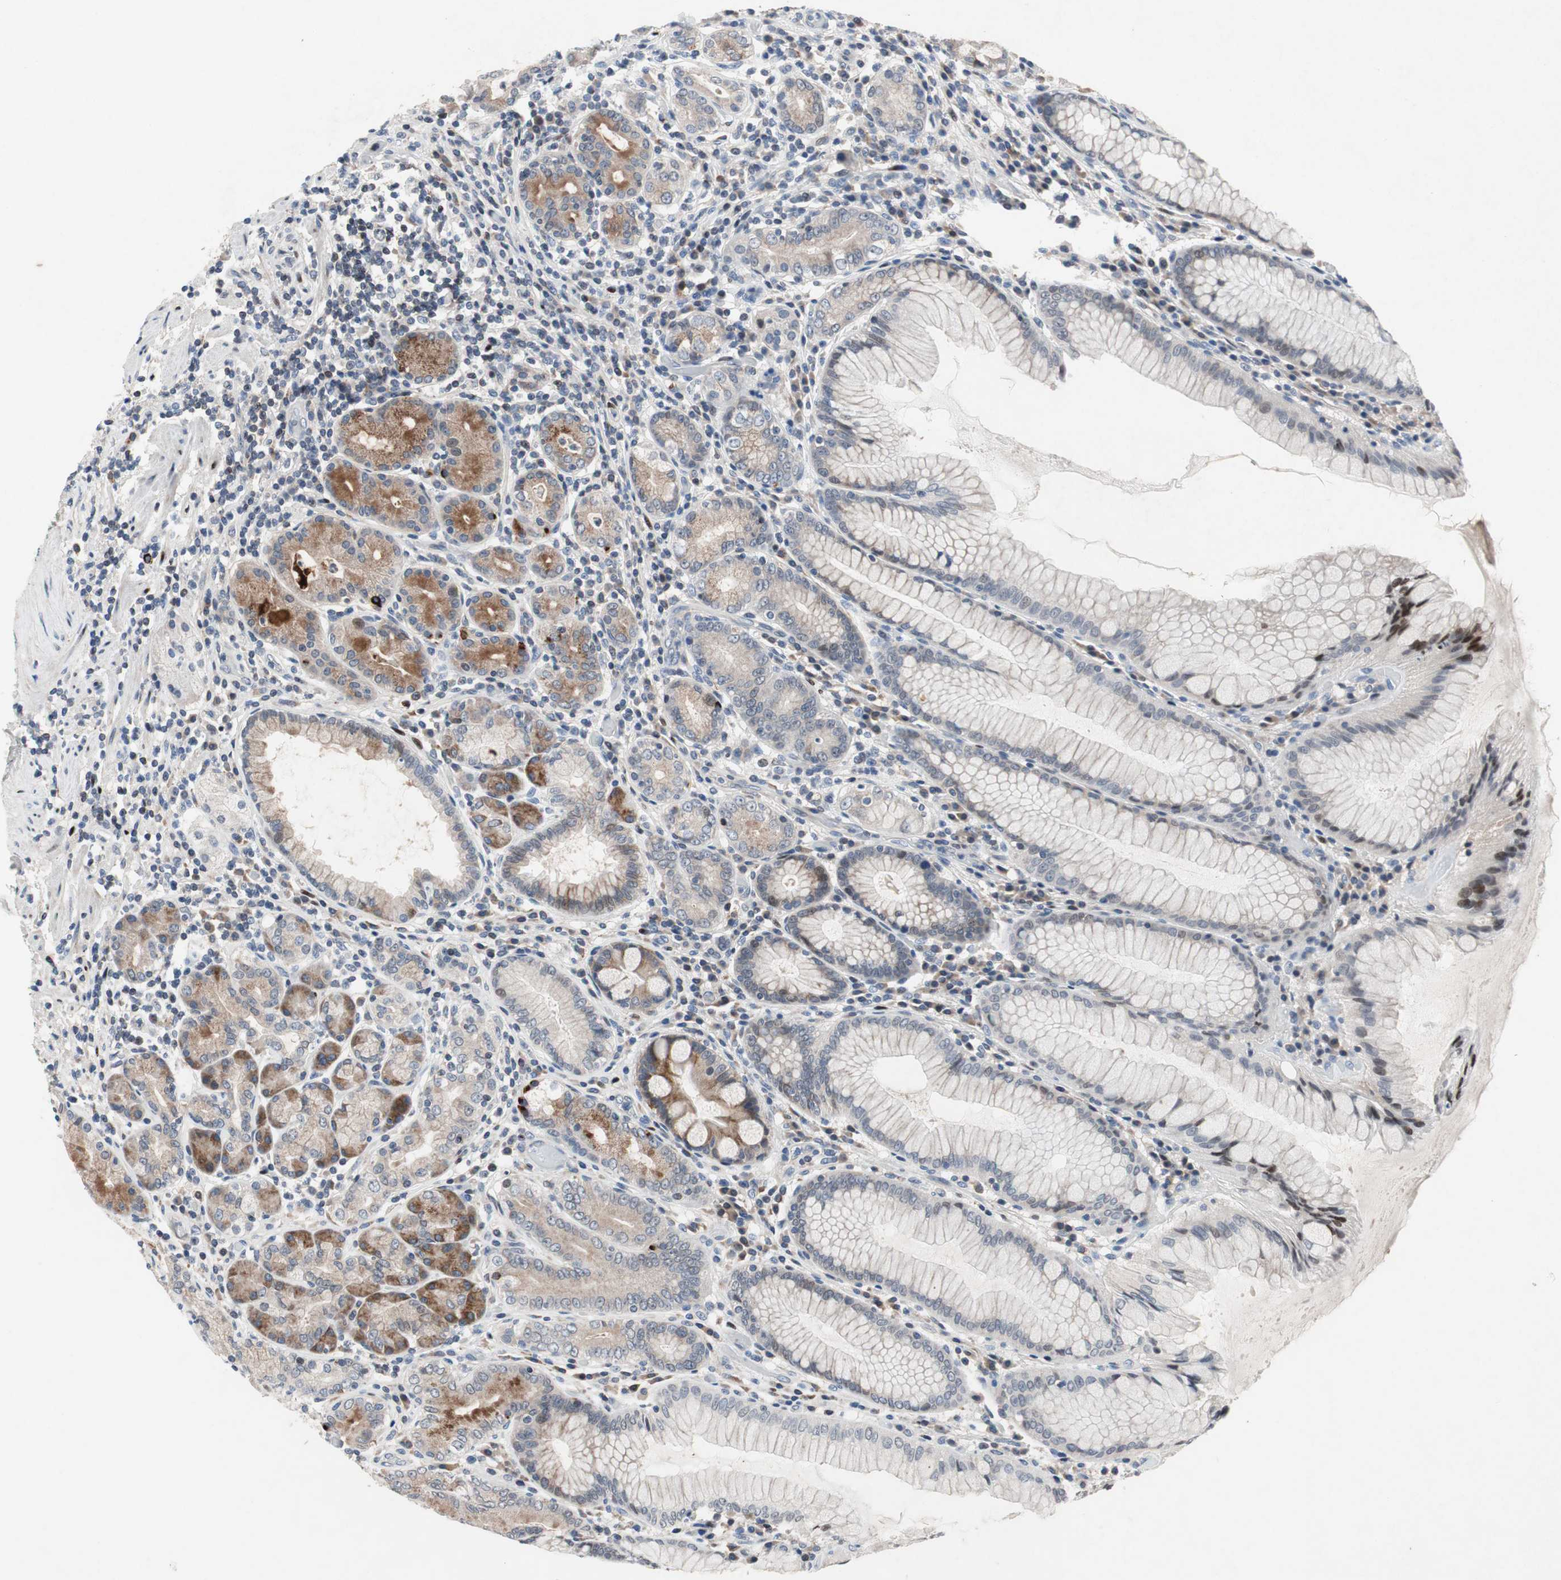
{"staining": {"intensity": "moderate", "quantity": "<25%", "location": "cytoplasmic/membranous"}, "tissue": "stomach", "cell_type": "Glandular cells", "image_type": "normal", "snomed": [{"axis": "morphology", "description": "Normal tissue, NOS"}, {"axis": "topography", "description": "Stomach, lower"}], "caption": "Immunohistochemical staining of unremarkable human stomach demonstrates moderate cytoplasmic/membranous protein staining in approximately <25% of glandular cells. The staining was performed using DAB (3,3'-diaminobenzidine), with brown indicating positive protein expression. Nuclei are stained blue with hematoxylin.", "gene": "MUTYH", "patient": {"sex": "female", "age": 76}}